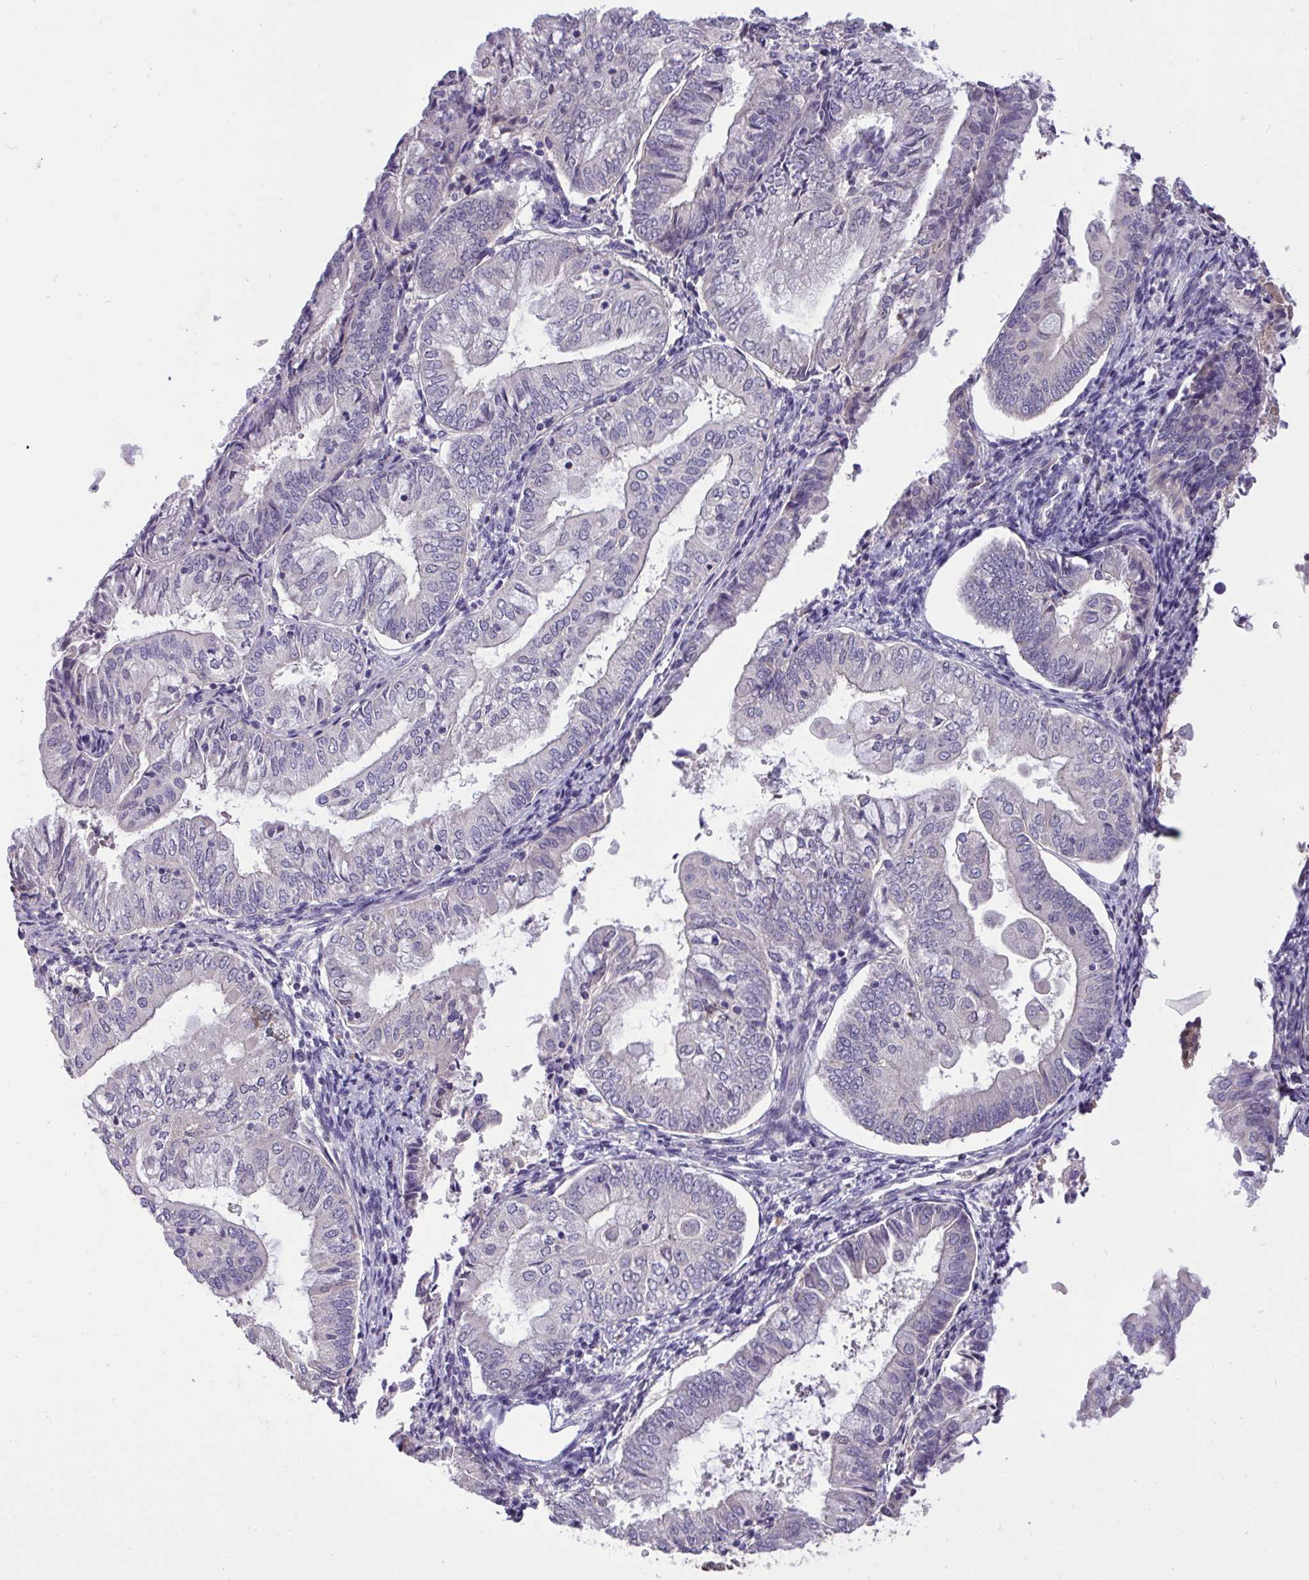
{"staining": {"intensity": "weak", "quantity": "<25%", "location": "cytoplasmic/membranous"}, "tissue": "endometrial cancer", "cell_type": "Tumor cells", "image_type": "cancer", "snomed": [{"axis": "morphology", "description": "Adenocarcinoma, NOS"}, {"axis": "topography", "description": "Endometrium"}], "caption": "This is a photomicrograph of IHC staining of endometrial cancer (adenocarcinoma), which shows no positivity in tumor cells.", "gene": "C19orf54", "patient": {"sex": "female", "age": 55}}